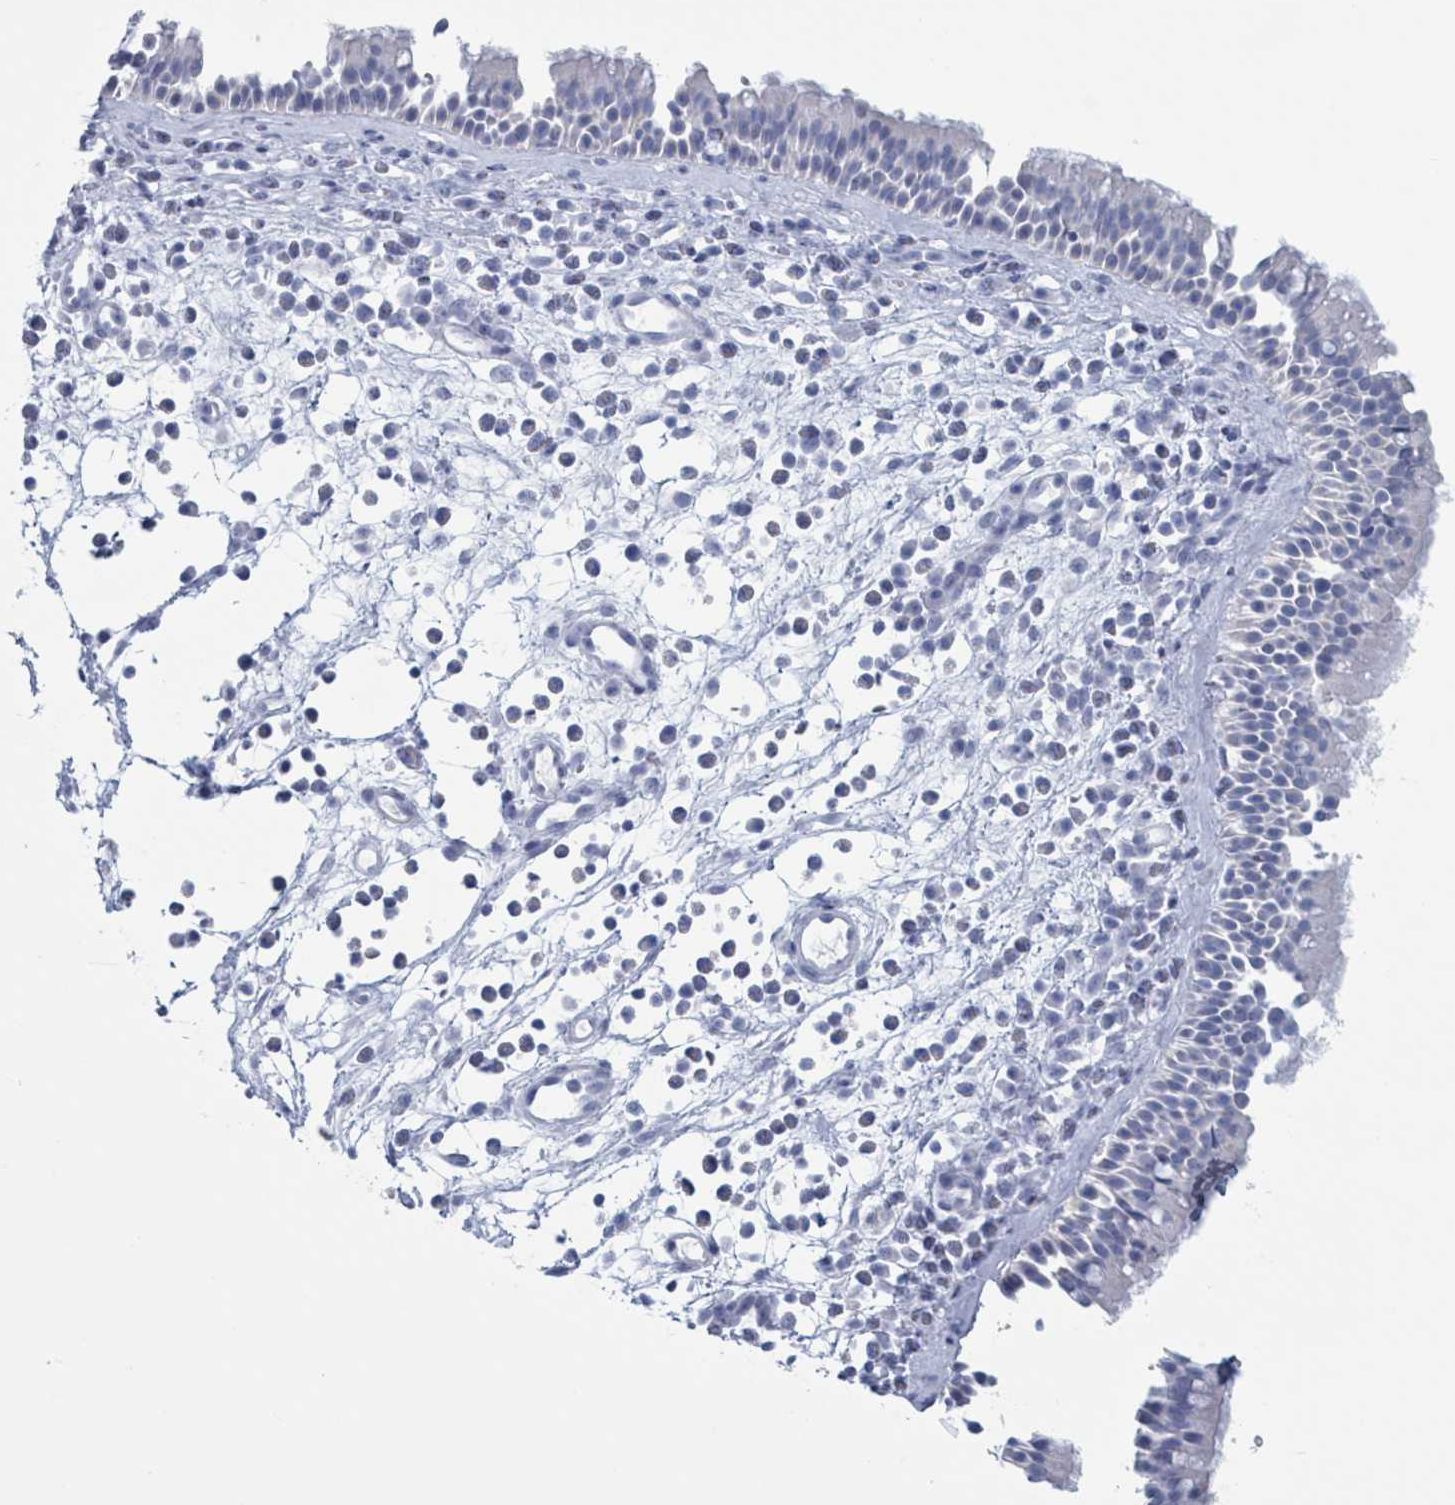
{"staining": {"intensity": "negative", "quantity": "none", "location": "none"}, "tissue": "nasopharynx", "cell_type": "Respiratory epithelial cells", "image_type": "normal", "snomed": [{"axis": "morphology", "description": "Normal tissue, NOS"}, {"axis": "morphology", "description": "Inflammation, NOS"}, {"axis": "morphology", "description": "Malignant melanoma, Metastatic site"}, {"axis": "topography", "description": "Nasopharynx"}], "caption": "Nasopharynx was stained to show a protein in brown. There is no significant staining in respiratory epithelial cells. (Stains: DAB (3,3'-diaminobenzidine) immunohistochemistry (IHC) with hematoxylin counter stain, Microscopy: brightfield microscopy at high magnification).", "gene": "KLK4", "patient": {"sex": "male", "age": 70}}